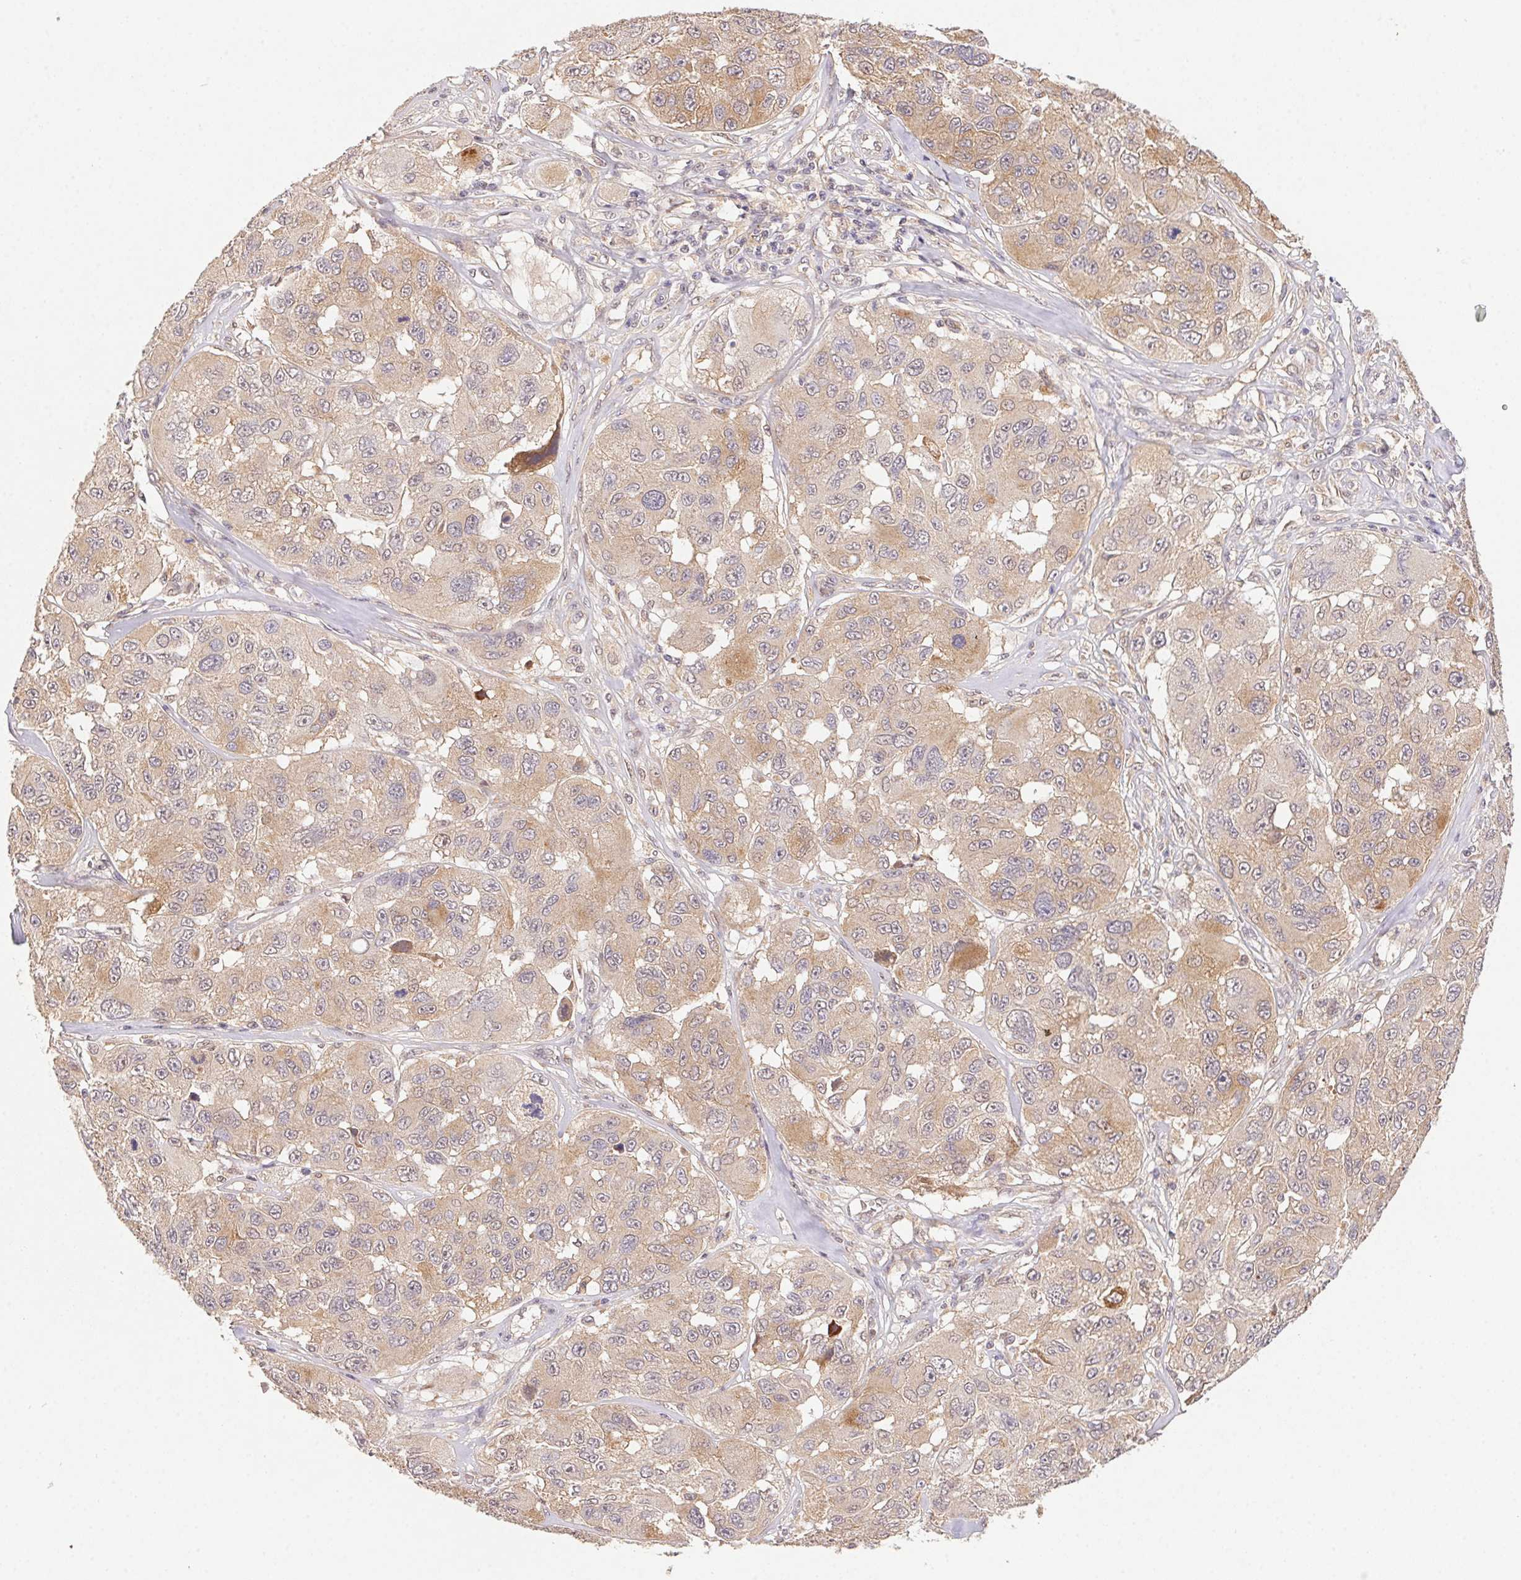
{"staining": {"intensity": "moderate", "quantity": "25%-75%", "location": "cytoplasmic/membranous"}, "tissue": "melanoma", "cell_type": "Tumor cells", "image_type": "cancer", "snomed": [{"axis": "morphology", "description": "Malignant melanoma, NOS"}, {"axis": "topography", "description": "Skin"}], "caption": "Melanoma tissue shows moderate cytoplasmic/membranous positivity in about 25%-75% of tumor cells, visualized by immunohistochemistry.", "gene": "SLC52A2", "patient": {"sex": "female", "age": 66}}